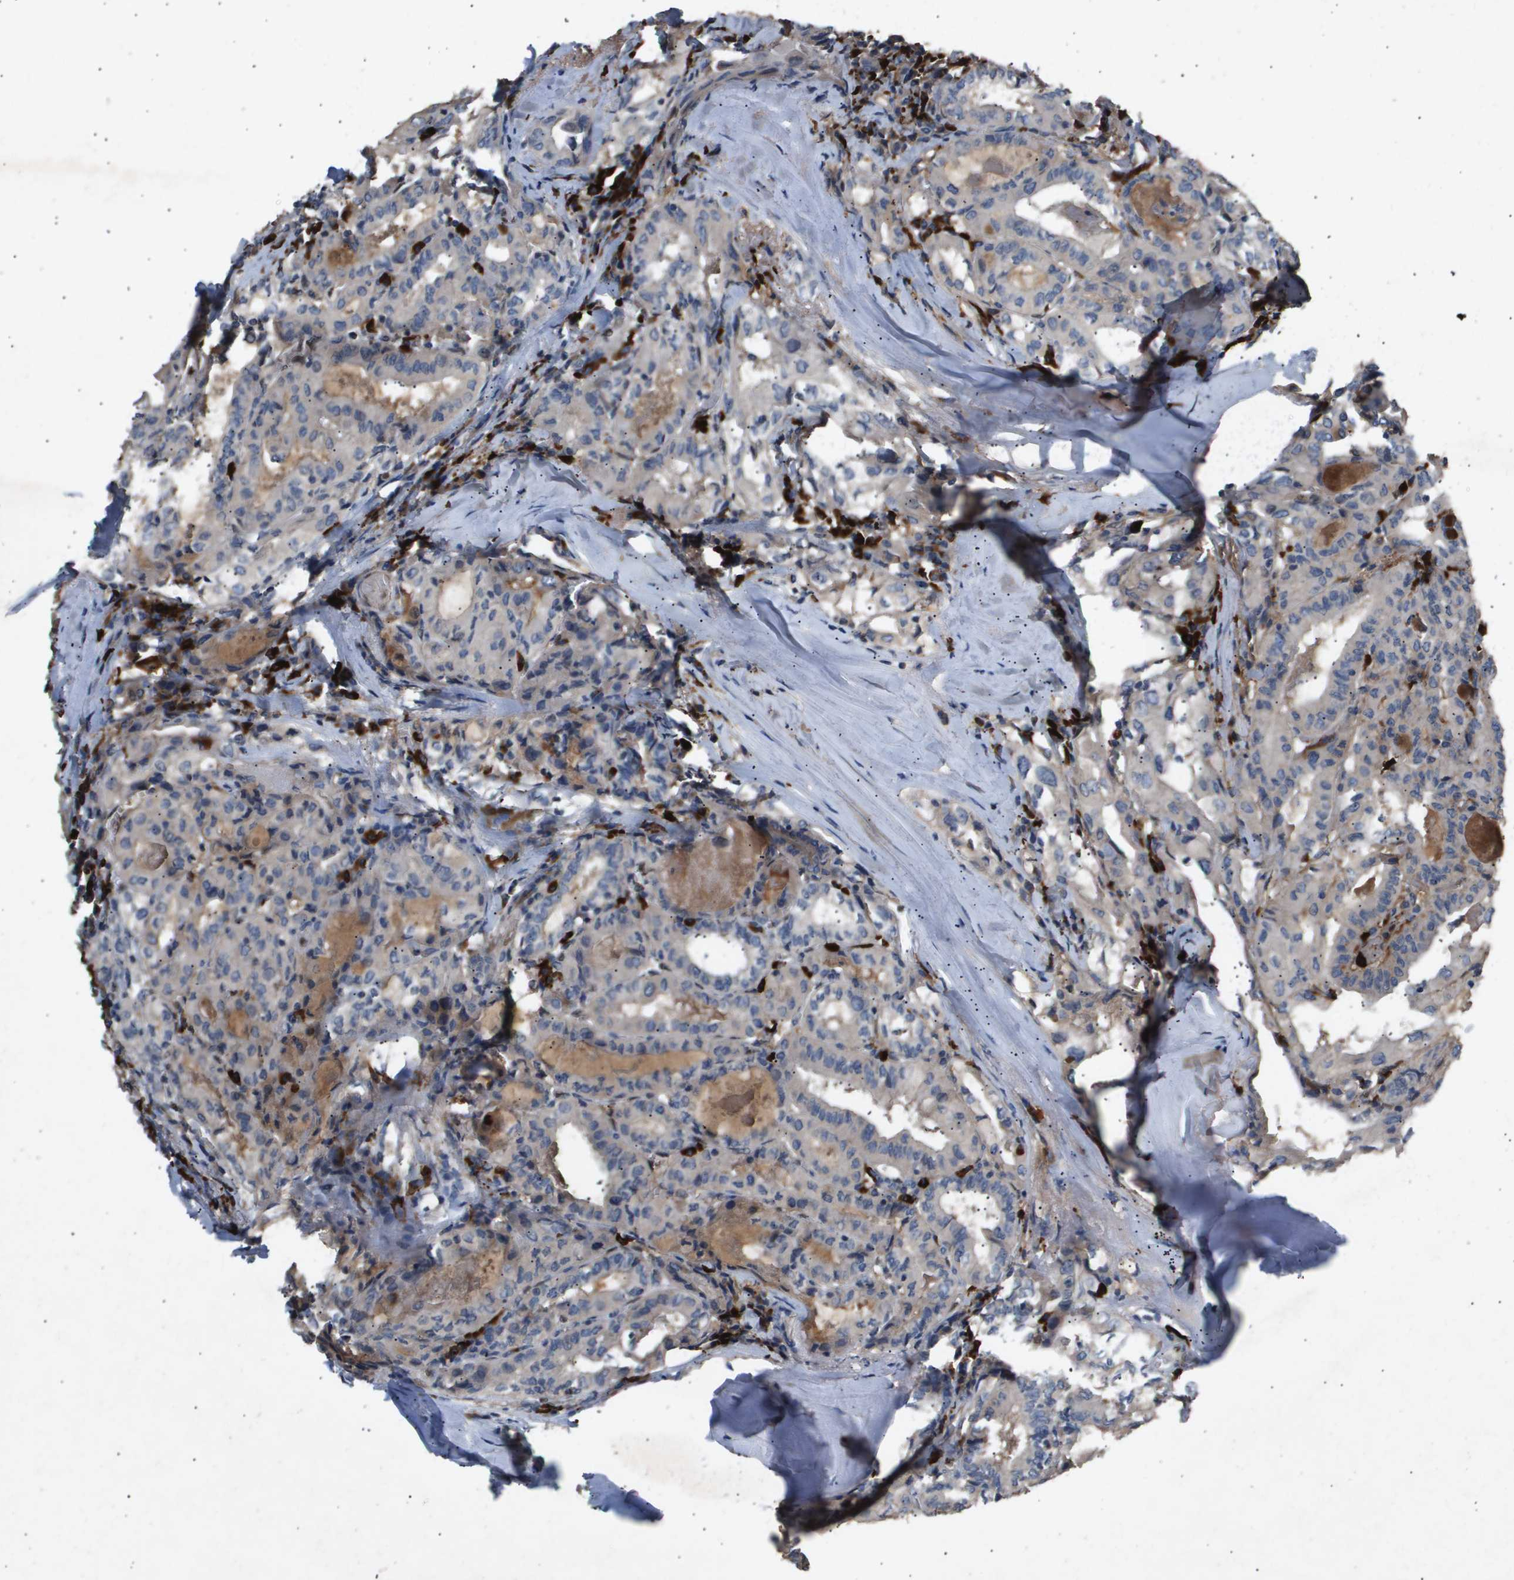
{"staining": {"intensity": "weak", "quantity": "<25%", "location": "cytoplasmic/membranous"}, "tissue": "thyroid cancer", "cell_type": "Tumor cells", "image_type": "cancer", "snomed": [{"axis": "morphology", "description": "Papillary adenocarcinoma, NOS"}, {"axis": "topography", "description": "Thyroid gland"}], "caption": "There is no significant expression in tumor cells of thyroid cancer (papillary adenocarcinoma). Brightfield microscopy of IHC stained with DAB (brown) and hematoxylin (blue), captured at high magnification.", "gene": "ERG", "patient": {"sex": "female", "age": 42}}